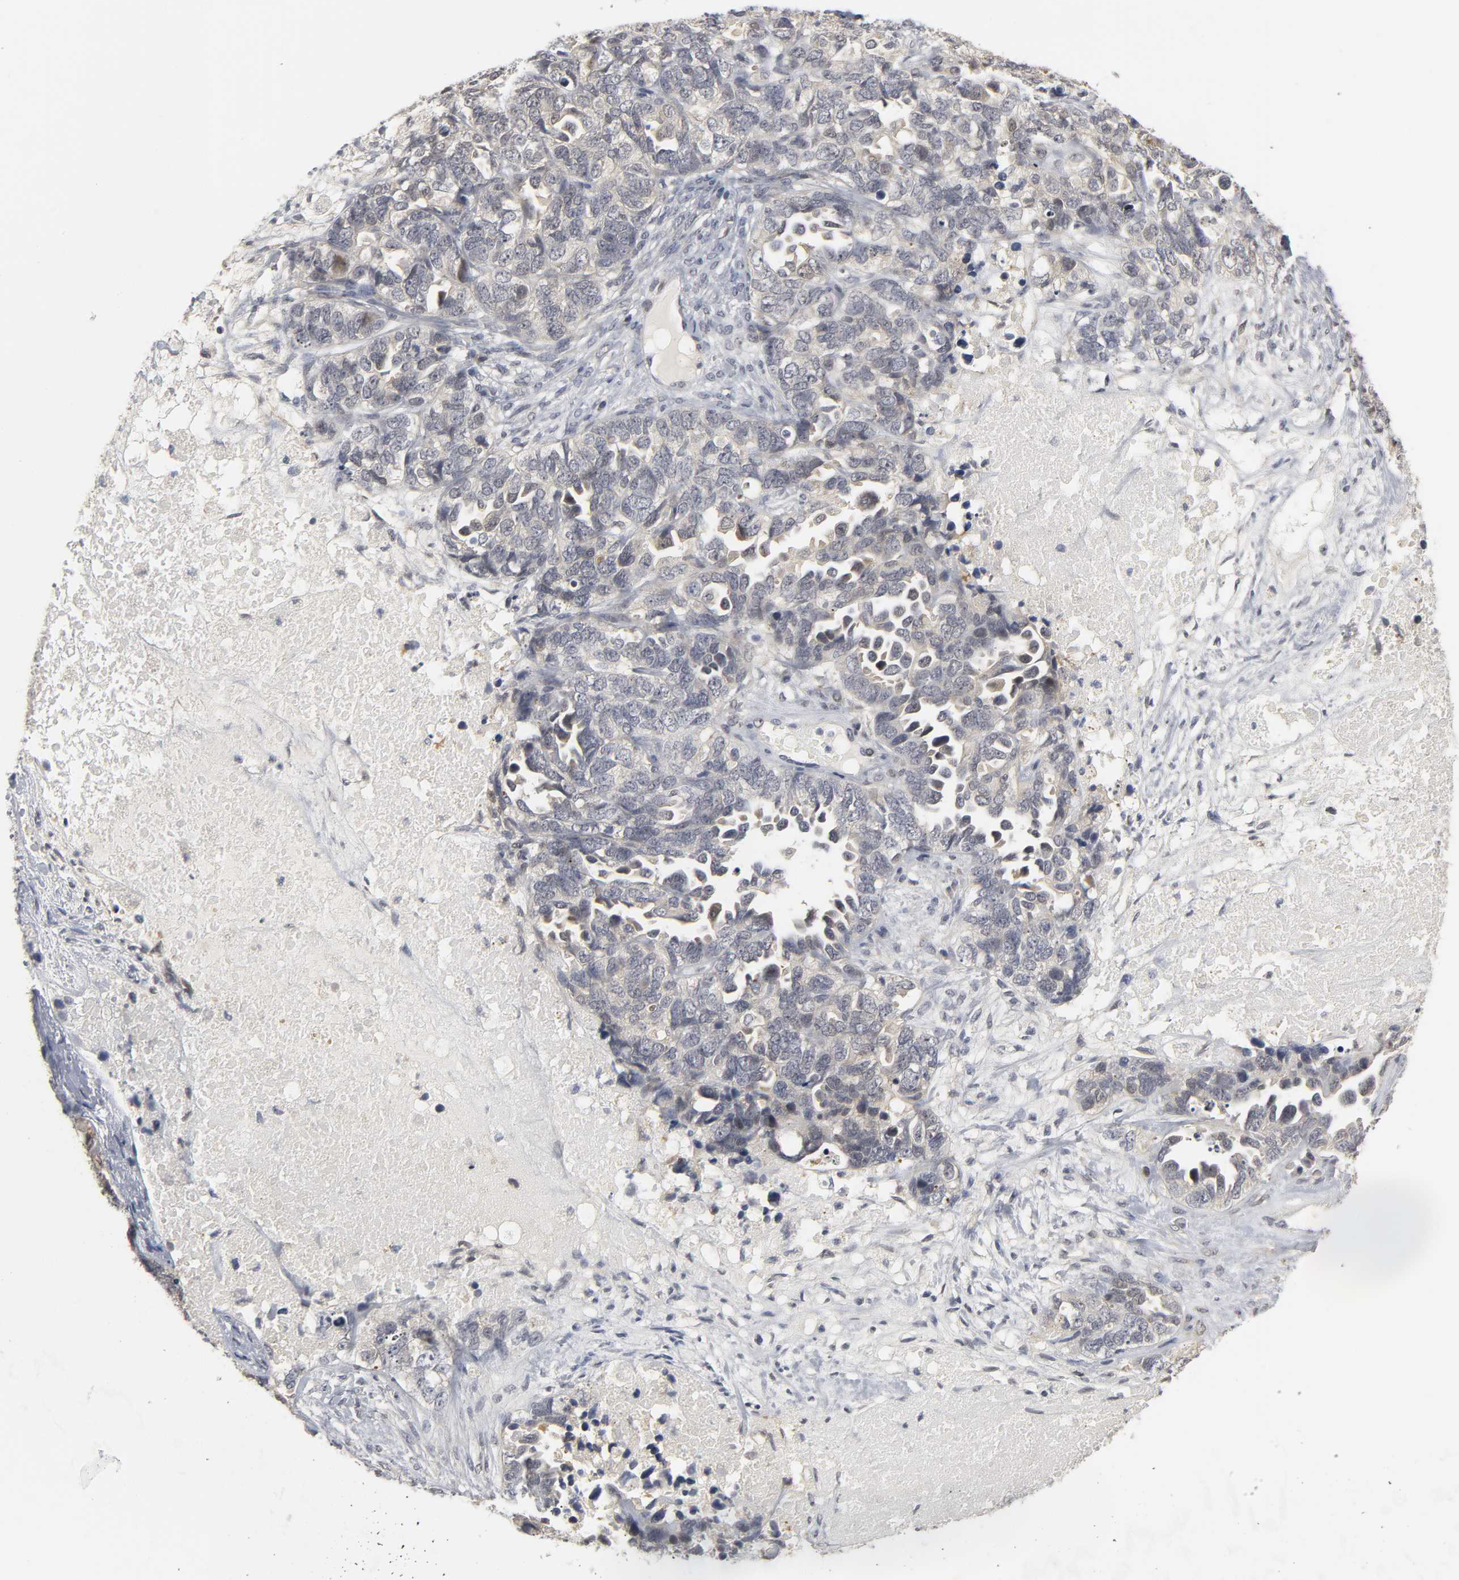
{"staining": {"intensity": "weak", "quantity": "<25%", "location": "cytoplasmic/membranous"}, "tissue": "ovarian cancer", "cell_type": "Tumor cells", "image_type": "cancer", "snomed": [{"axis": "morphology", "description": "Cystadenocarcinoma, serous, NOS"}, {"axis": "topography", "description": "Ovary"}], "caption": "Tumor cells are negative for protein expression in human ovarian cancer. (DAB IHC visualized using brightfield microscopy, high magnification).", "gene": "PDLIM3", "patient": {"sex": "female", "age": 82}}